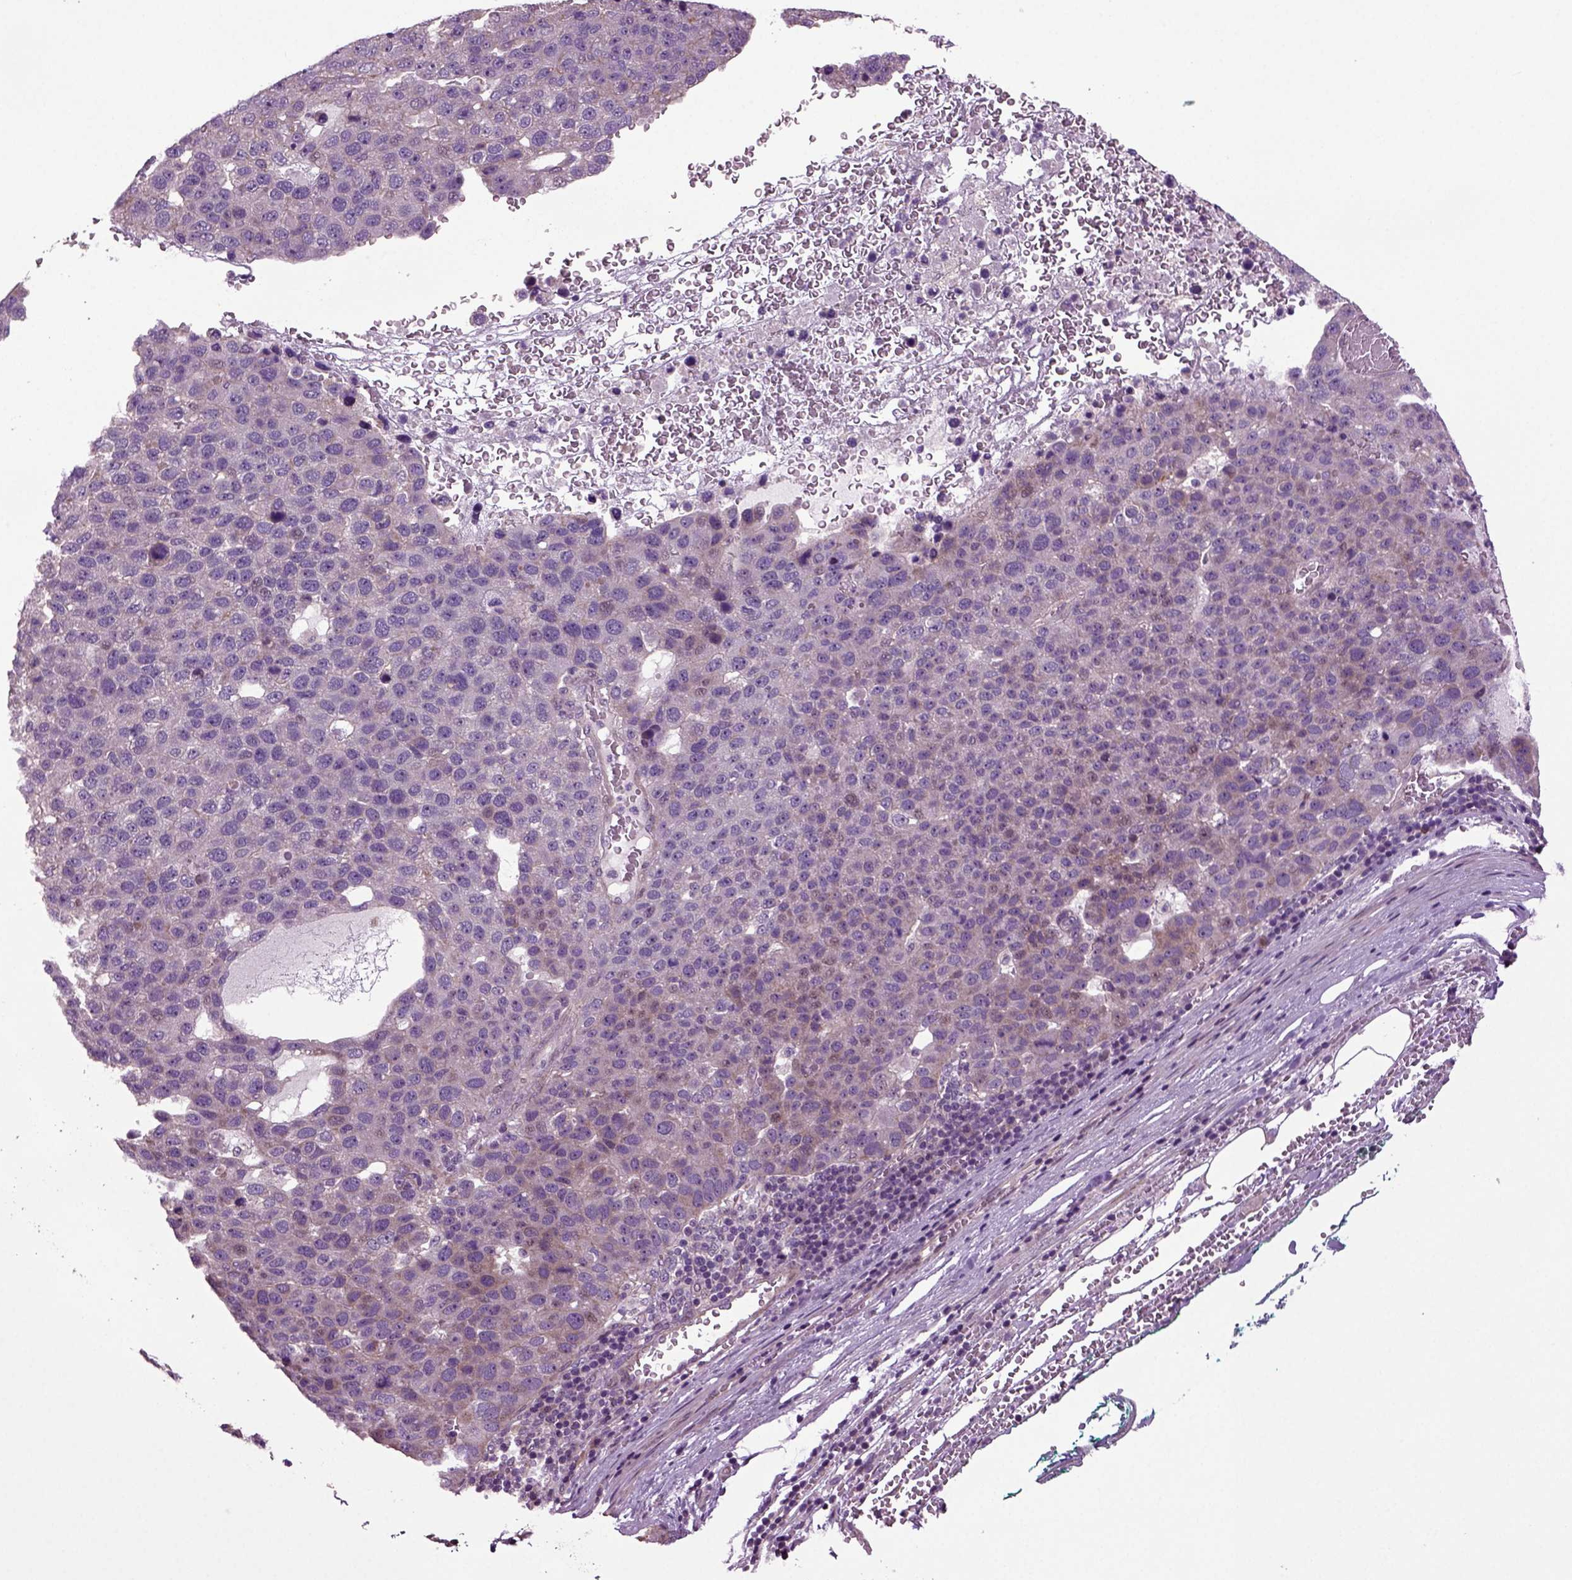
{"staining": {"intensity": "weak", "quantity": "<25%", "location": "cytoplasmic/membranous"}, "tissue": "pancreatic cancer", "cell_type": "Tumor cells", "image_type": "cancer", "snomed": [{"axis": "morphology", "description": "Adenocarcinoma, NOS"}, {"axis": "topography", "description": "Pancreas"}], "caption": "This is an immunohistochemistry (IHC) image of pancreatic cancer (adenocarcinoma). There is no expression in tumor cells.", "gene": "HAGHL", "patient": {"sex": "female", "age": 61}}